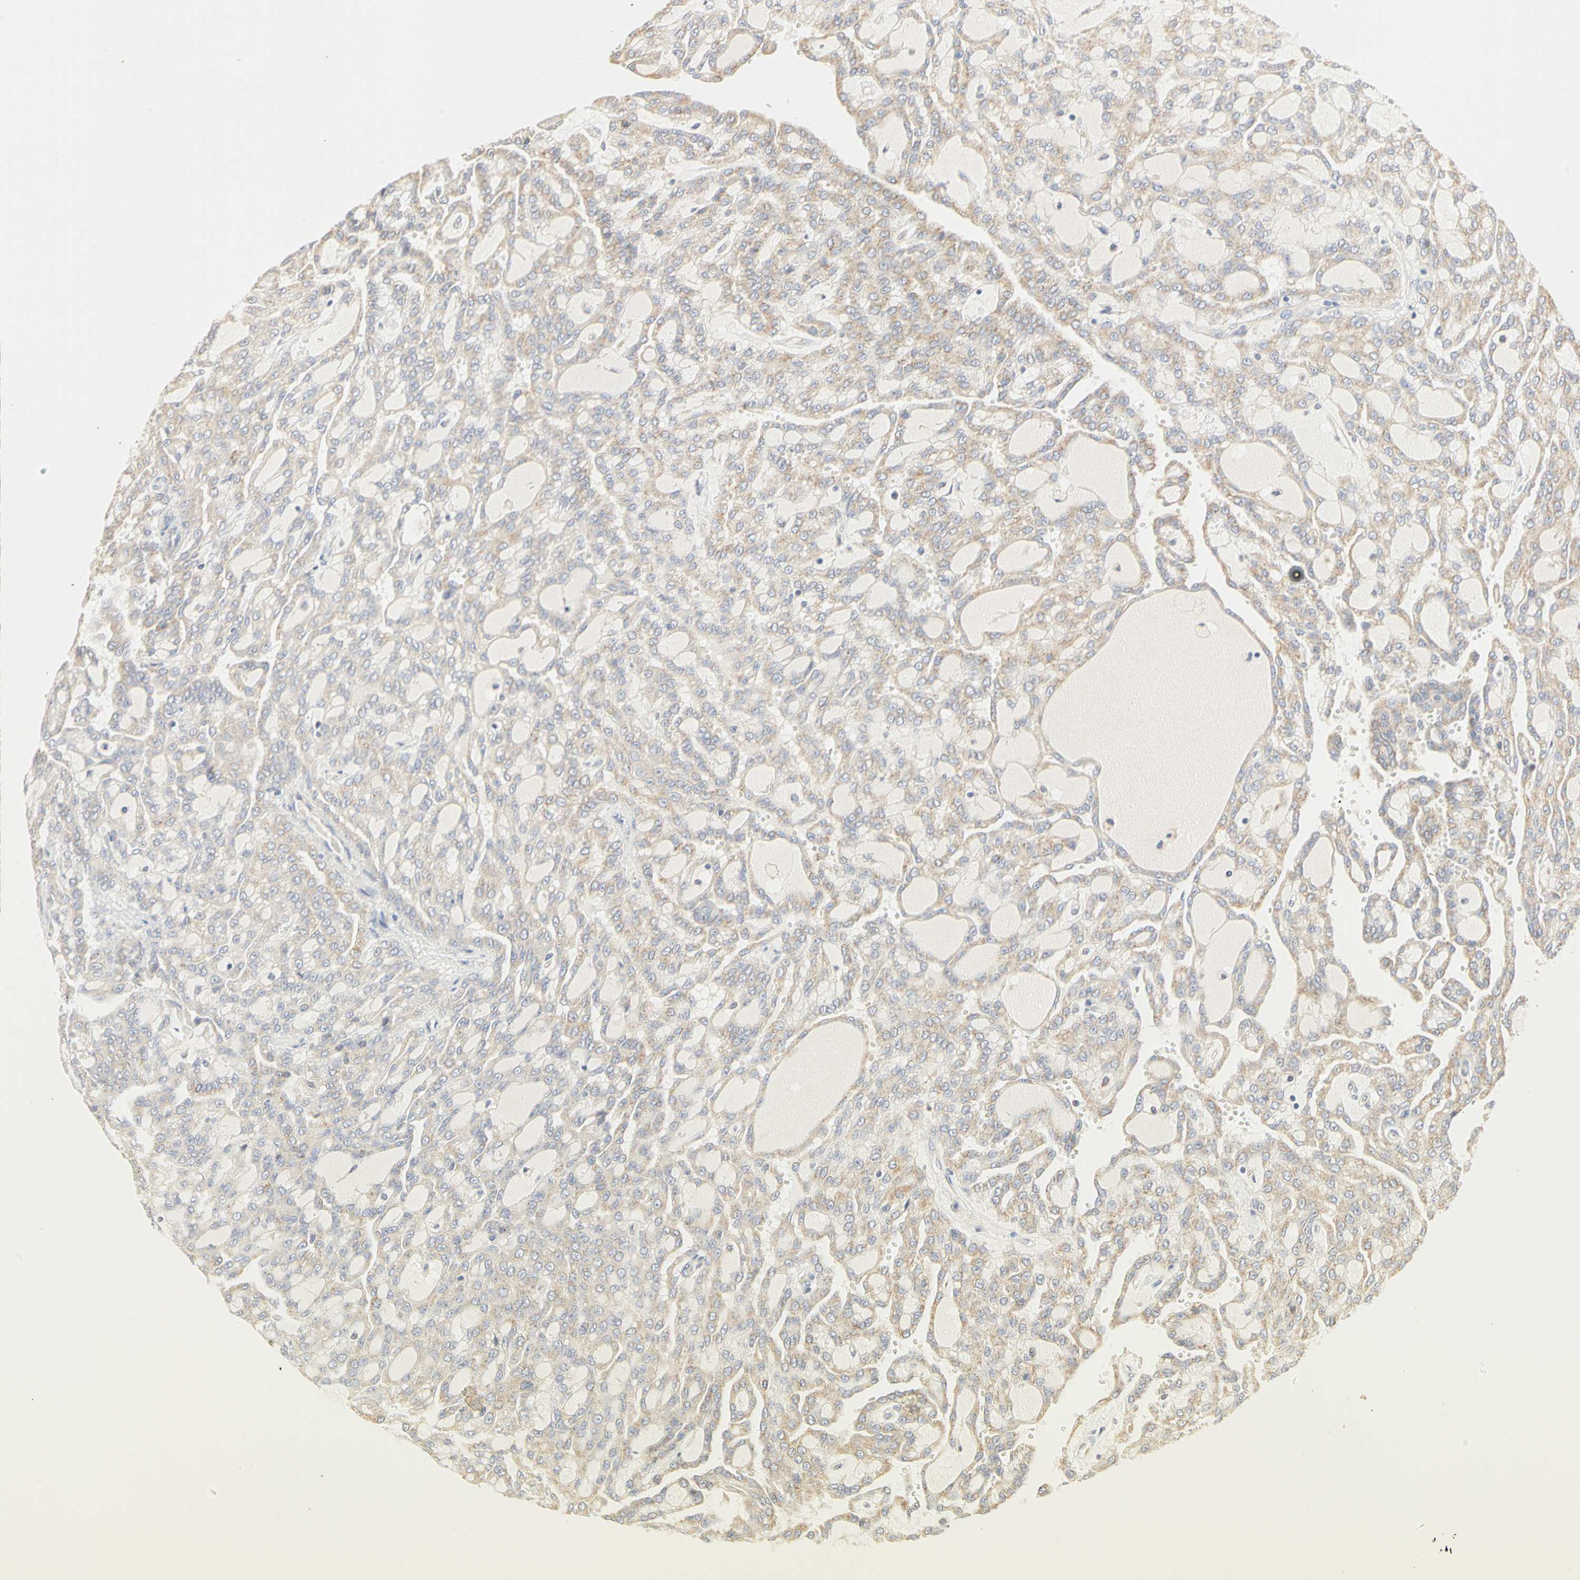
{"staining": {"intensity": "weak", "quantity": ">75%", "location": "cytoplasmic/membranous"}, "tissue": "renal cancer", "cell_type": "Tumor cells", "image_type": "cancer", "snomed": [{"axis": "morphology", "description": "Adenocarcinoma, NOS"}, {"axis": "topography", "description": "Kidney"}], "caption": "An image of human renal cancer (adenocarcinoma) stained for a protein demonstrates weak cytoplasmic/membranous brown staining in tumor cells.", "gene": "GNRH2", "patient": {"sex": "male", "age": 63}}